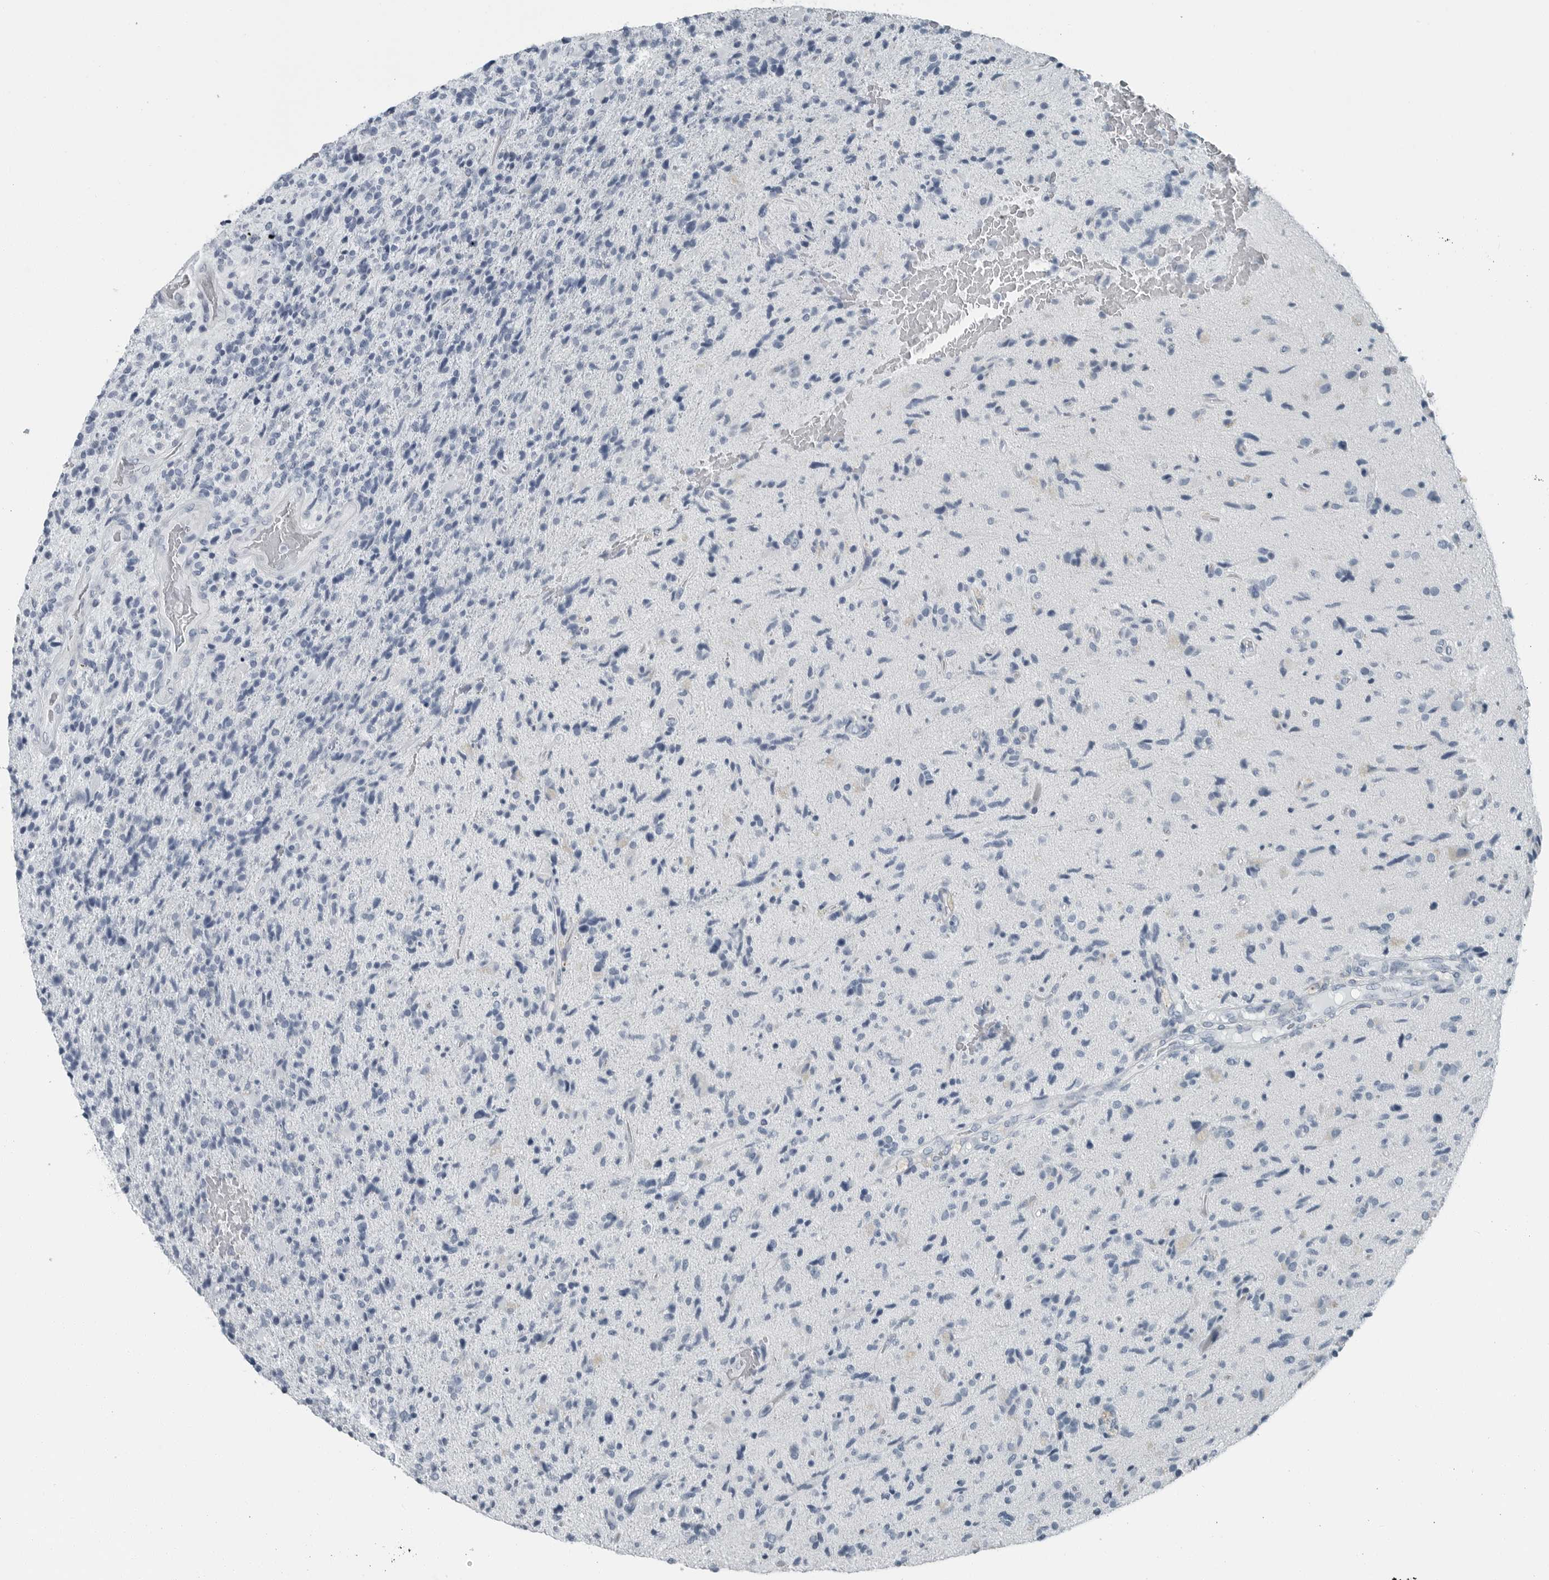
{"staining": {"intensity": "negative", "quantity": "none", "location": "none"}, "tissue": "glioma", "cell_type": "Tumor cells", "image_type": "cancer", "snomed": [{"axis": "morphology", "description": "Glioma, malignant, High grade"}, {"axis": "topography", "description": "Brain"}], "caption": "An immunohistochemistry micrograph of glioma is shown. There is no staining in tumor cells of glioma.", "gene": "ZPBP2", "patient": {"sex": "male", "age": 72}}